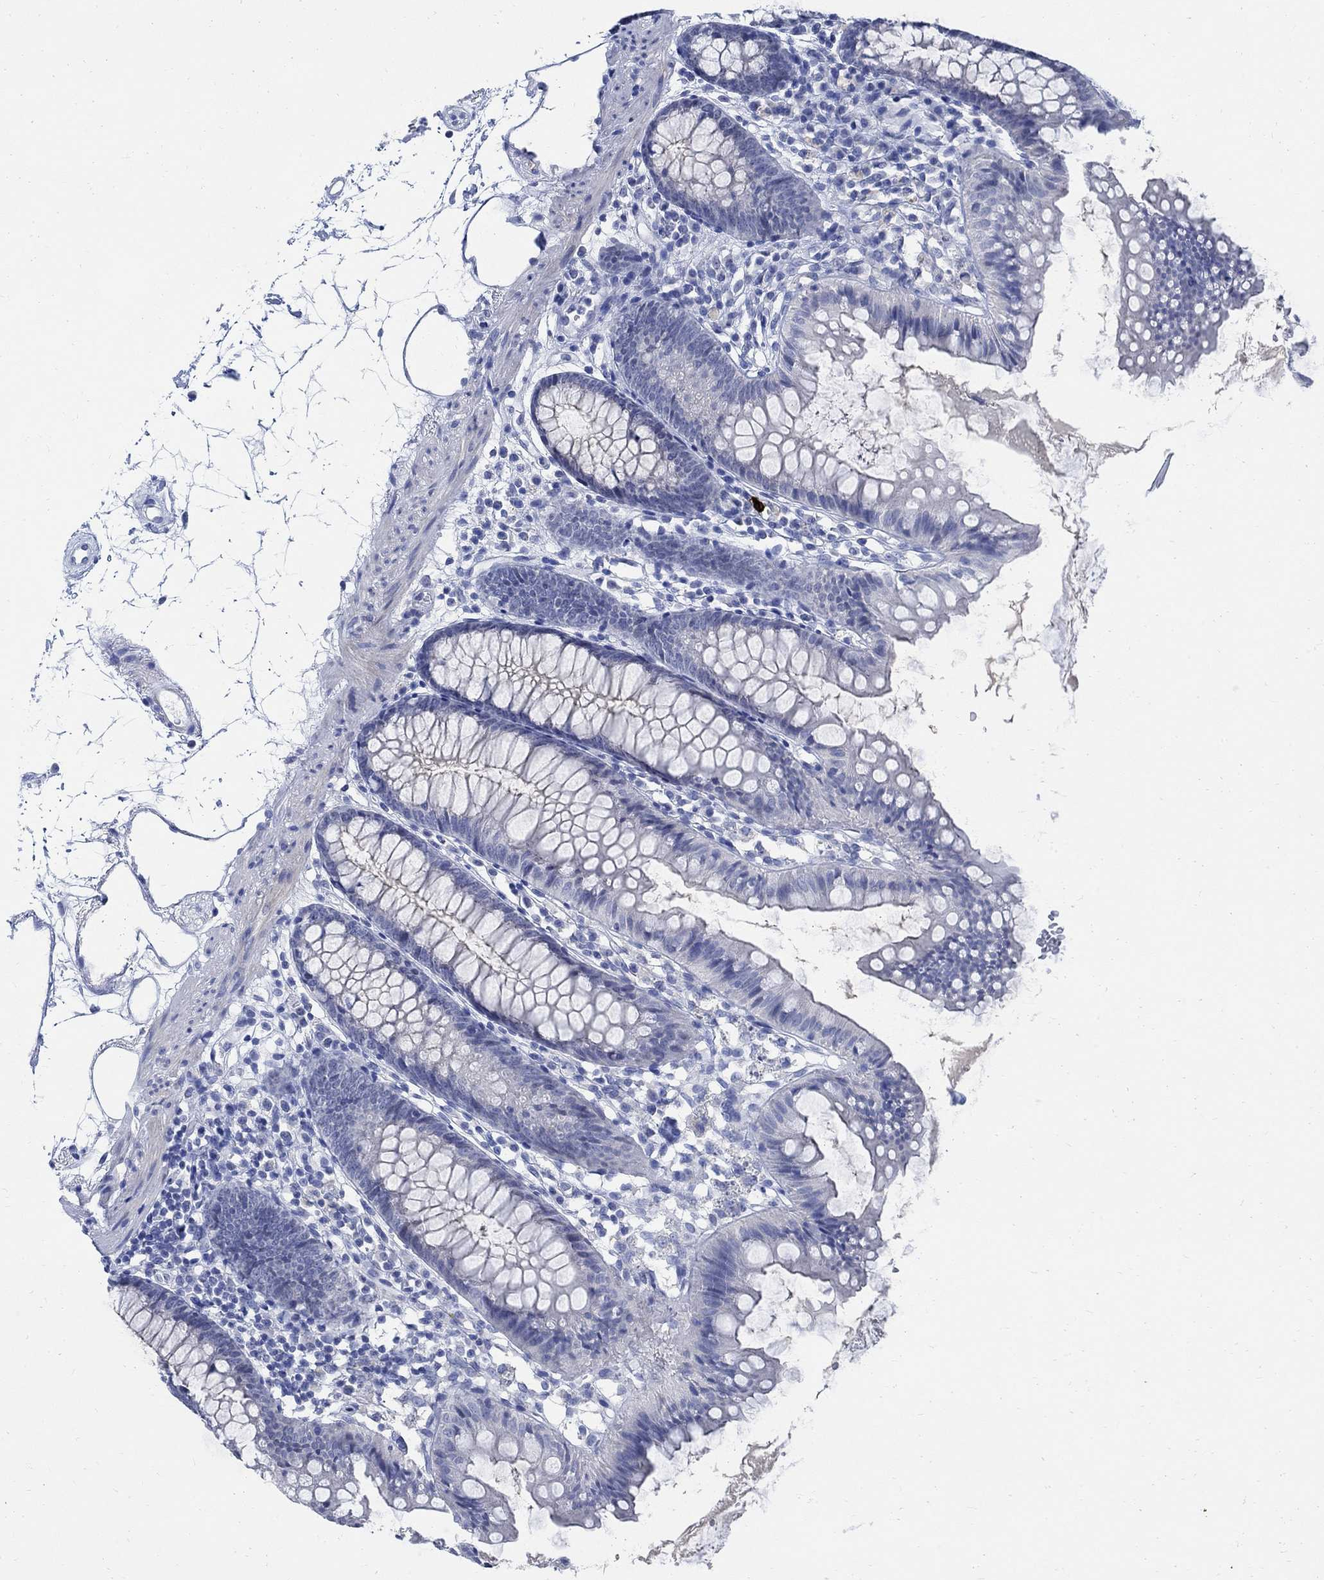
{"staining": {"intensity": "negative", "quantity": "none", "location": "none"}, "tissue": "colon", "cell_type": "Endothelial cells", "image_type": "normal", "snomed": [{"axis": "morphology", "description": "Normal tissue, NOS"}, {"axis": "topography", "description": "Colon"}], "caption": "This is an immunohistochemistry image of unremarkable colon. There is no positivity in endothelial cells.", "gene": "CAMK2N1", "patient": {"sex": "female", "age": 84}}